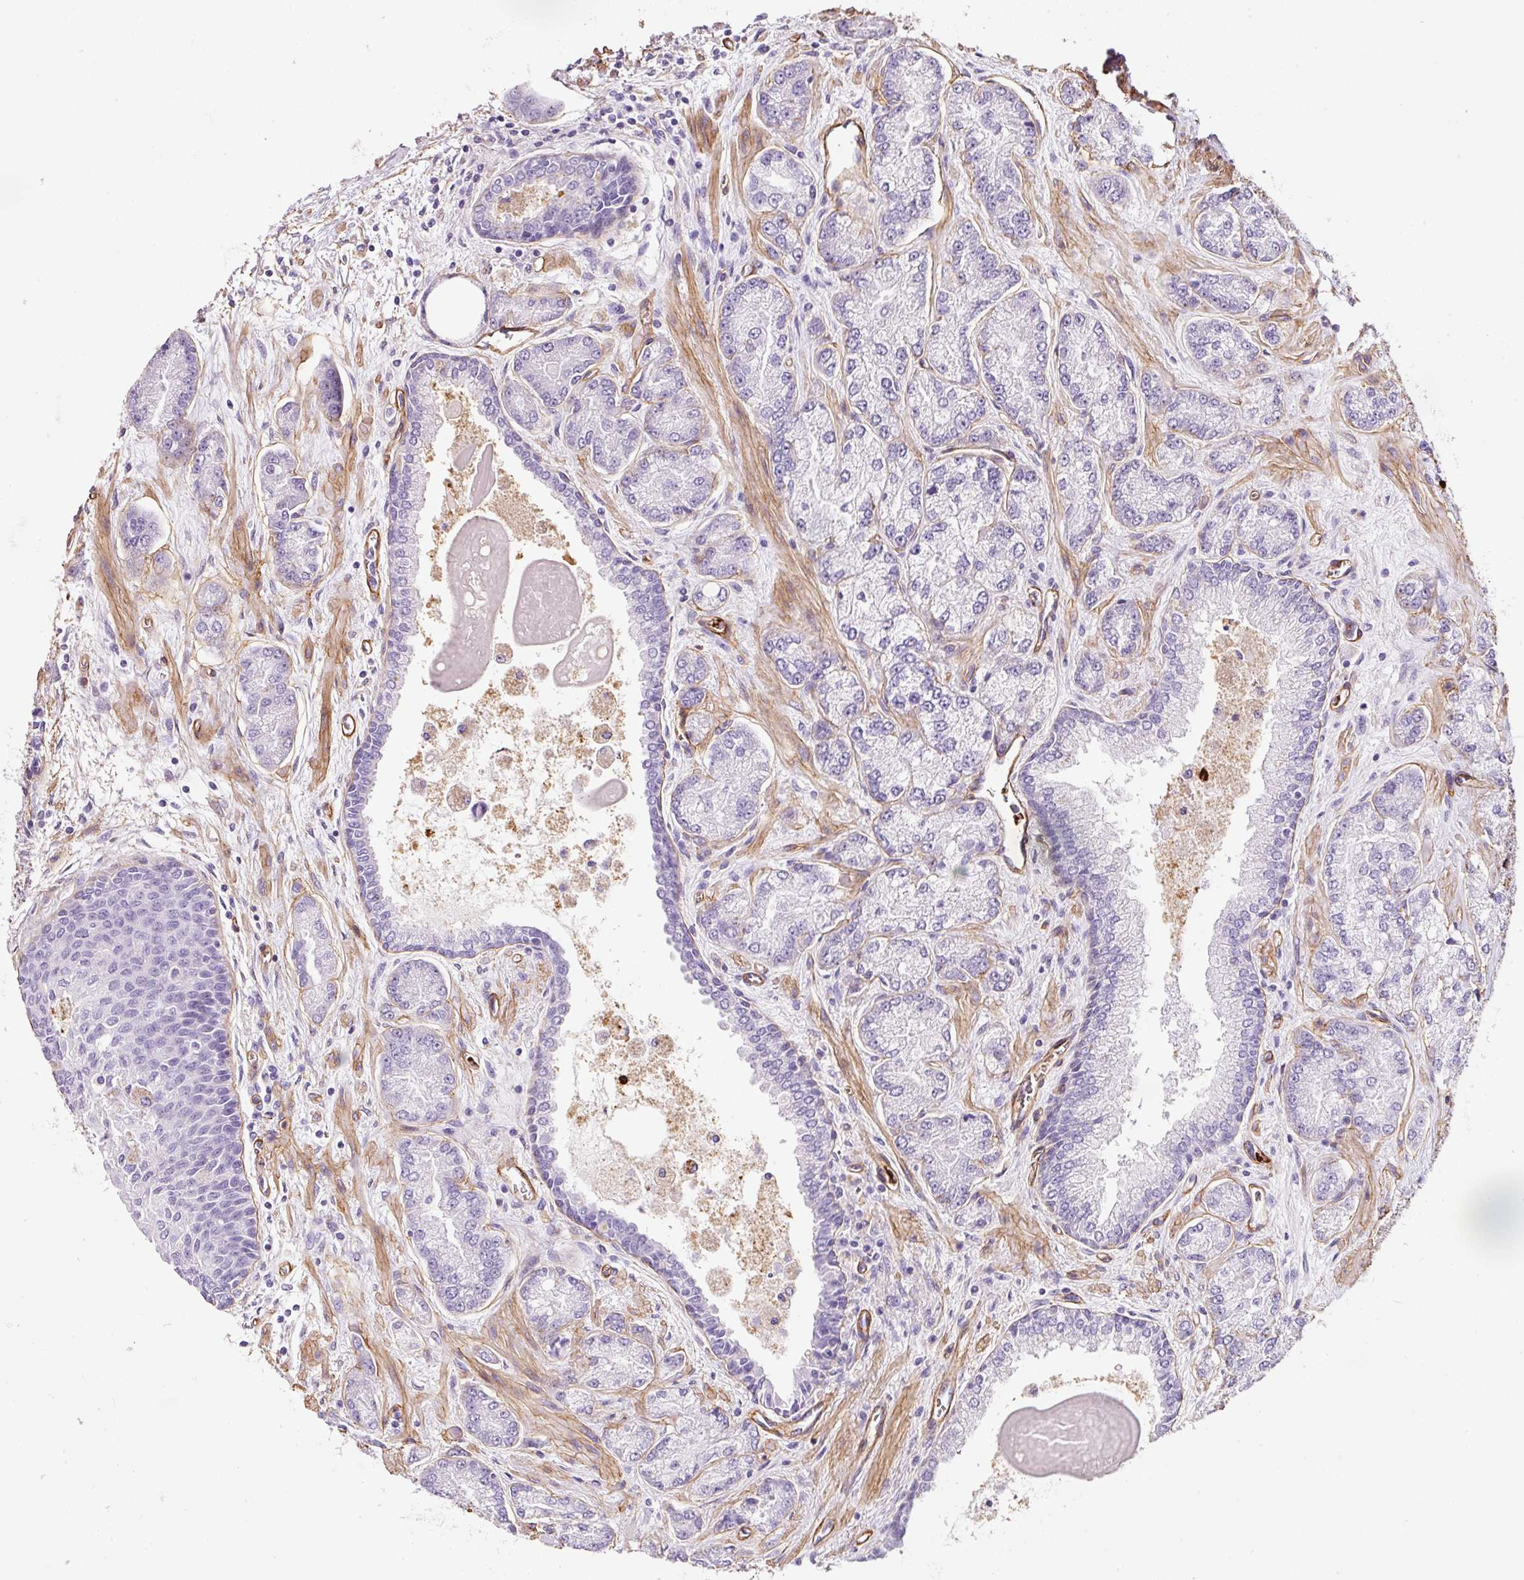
{"staining": {"intensity": "negative", "quantity": "none", "location": "none"}, "tissue": "prostate cancer", "cell_type": "Tumor cells", "image_type": "cancer", "snomed": [{"axis": "morphology", "description": "Adenocarcinoma, High grade"}, {"axis": "topography", "description": "Prostate"}], "caption": "IHC histopathology image of neoplastic tissue: human prostate adenocarcinoma (high-grade) stained with DAB (3,3'-diaminobenzidine) displays no significant protein expression in tumor cells. Brightfield microscopy of immunohistochemistry (IHC) stained with DAB (3,3'-diaminobenzidine) (brown) and hematoxylin (blue), captured at high magnification.", "gene": "LOXL4", "patient": {"sex": "male", "age": 68}}